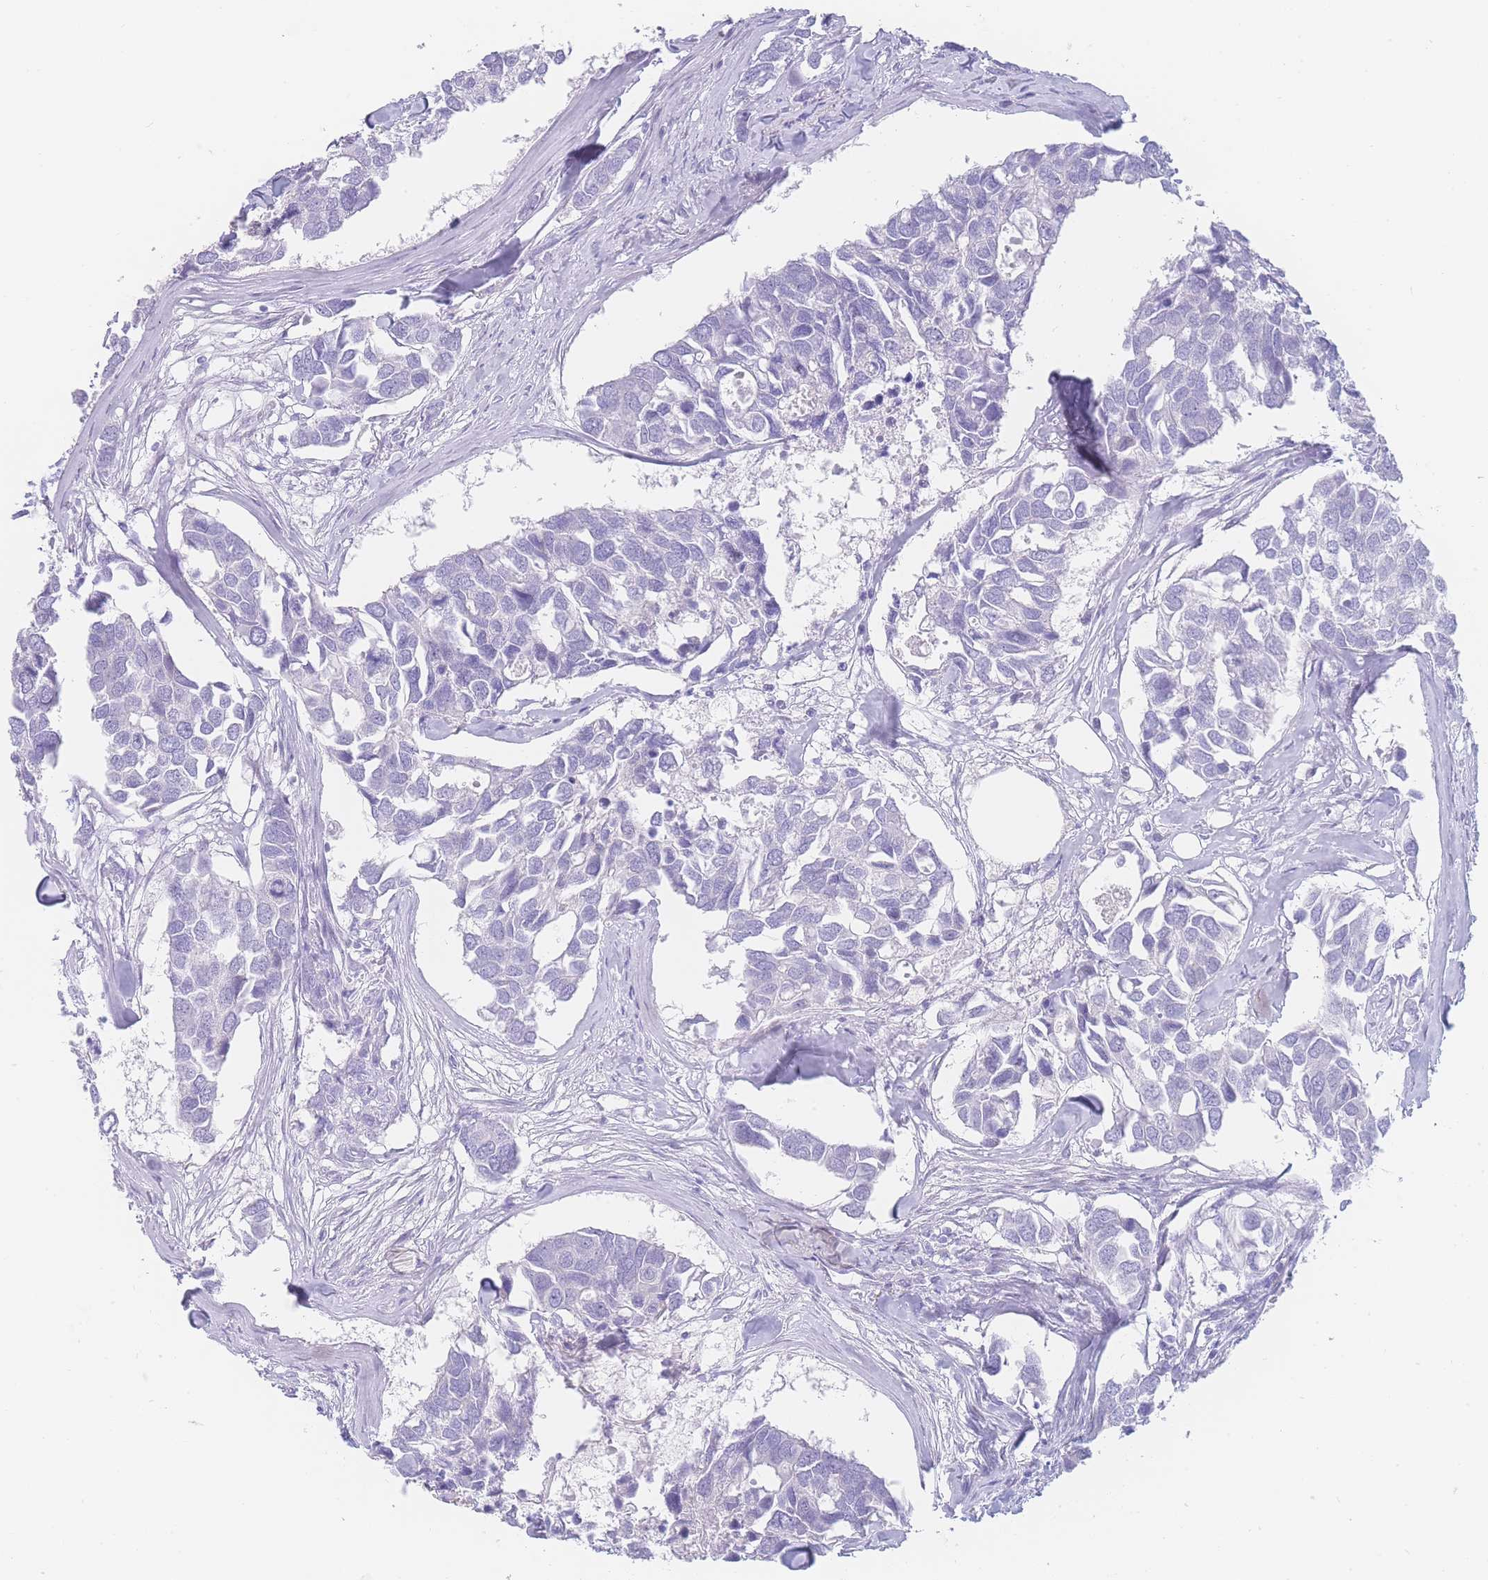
{"staining": {"intensity": "negative", "quantity": "none", "location": "none"}, "tissue": "breast cancer", "cell_type": "Tumor cells", "image_type": "cancer", "snomed": [{"axis": "morphology", "description": "Duct carcinoma"}, {"axis": "topography", "description": "Breast"}], "caption": "Tumor cells show no significant staining in breast cancer.", "gene": "PSMB5", "patient": {"sex": "female", "age": 83}}